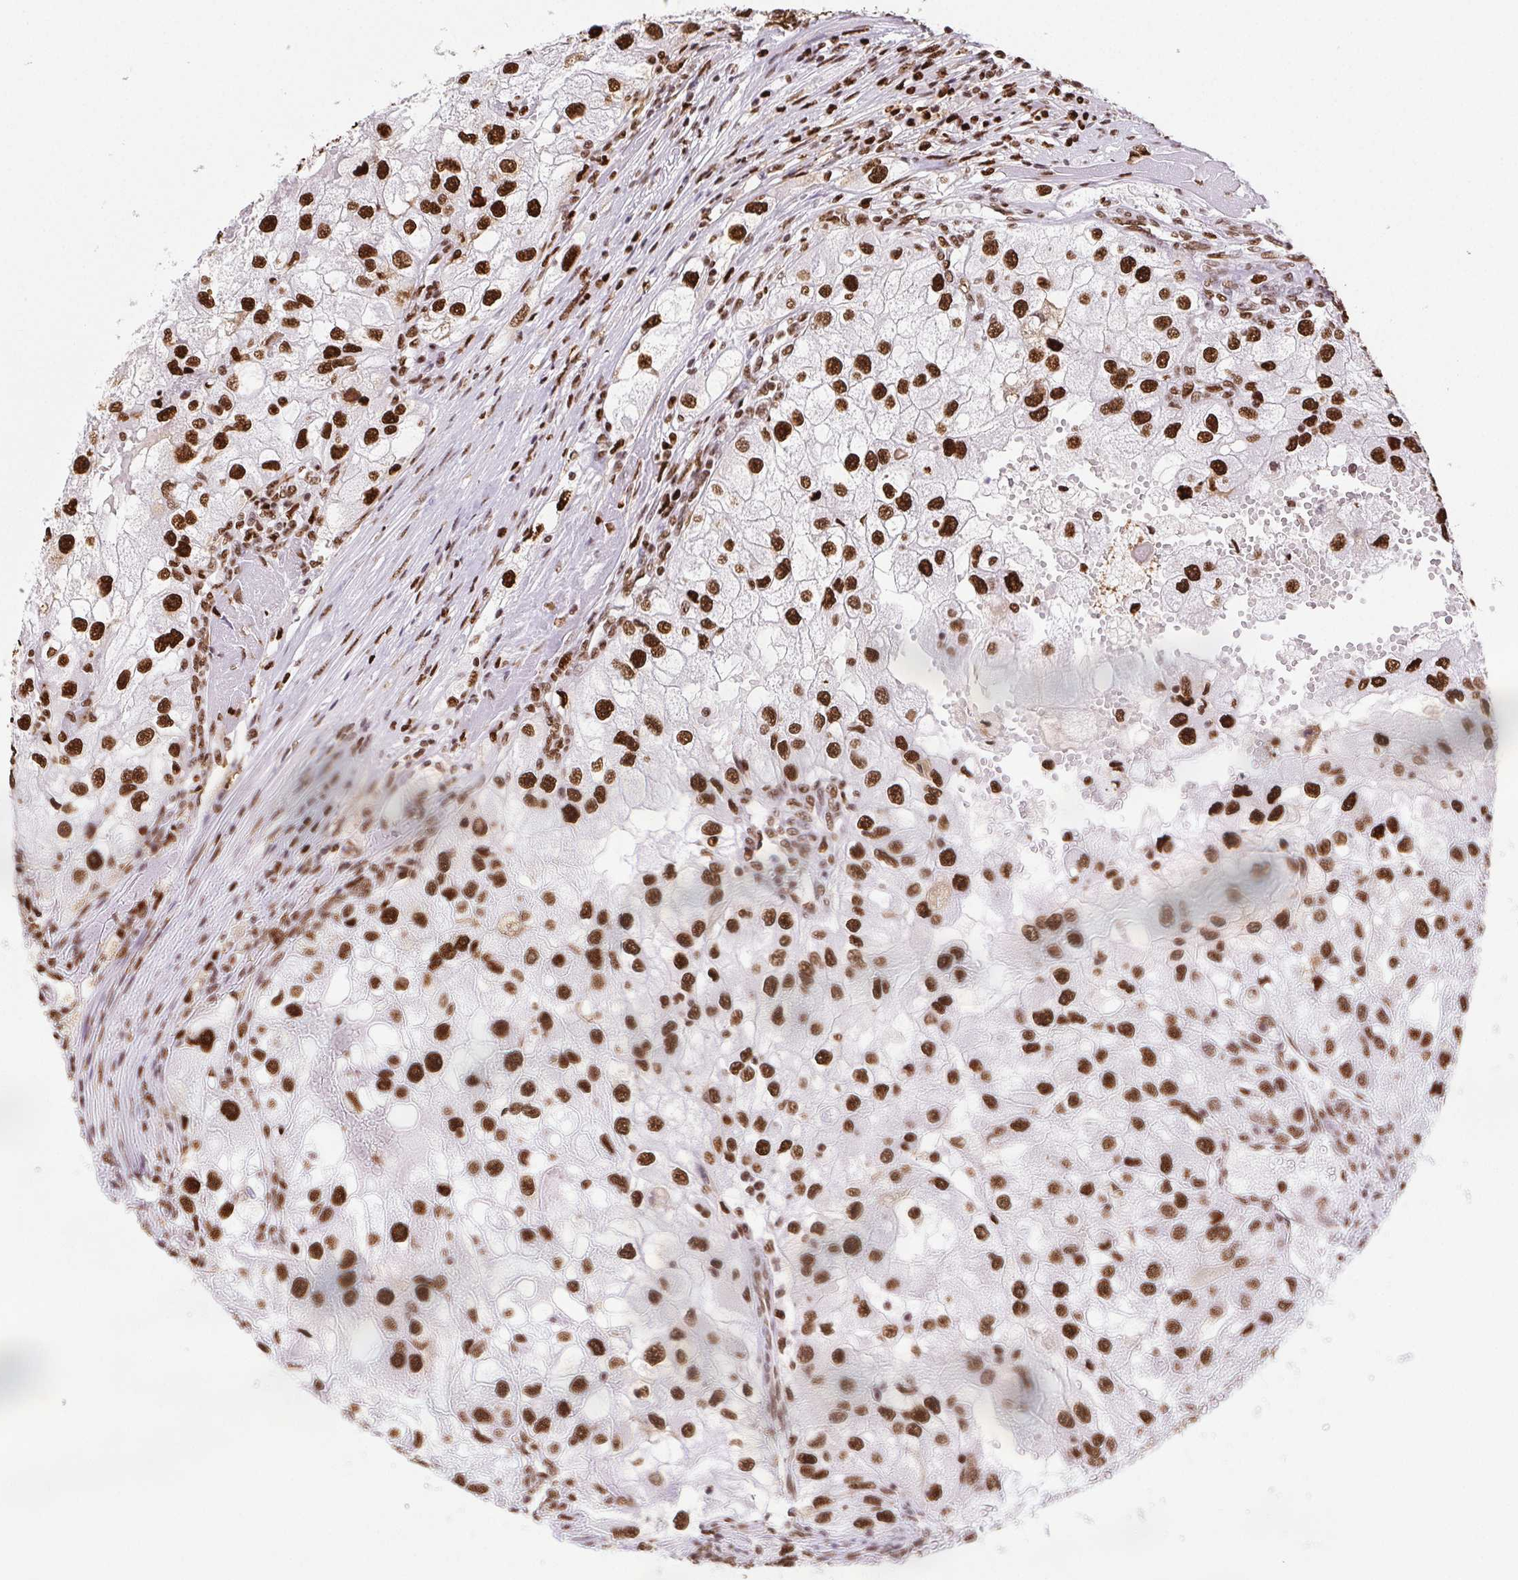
{"staining": {"intensity": "strong", "quantity": ">75%", "location": "nuclear"}, "tissue": "renal cancer", "cell_type": "Tumor cells", "image_type": "cancer", "snomed": [{"axis": "morphology", "description": "Adenocarcinoma, NOS"}, {"axis": "topography", "description": "Kidney"}], "caption": "Renal adenocarcinoma was stained to show a protein in brown. There is high levels of strong nuclear staining in about >75% of tumor cells.", "gene": "SET", "patient": {"sex": "male", "age": 63}}